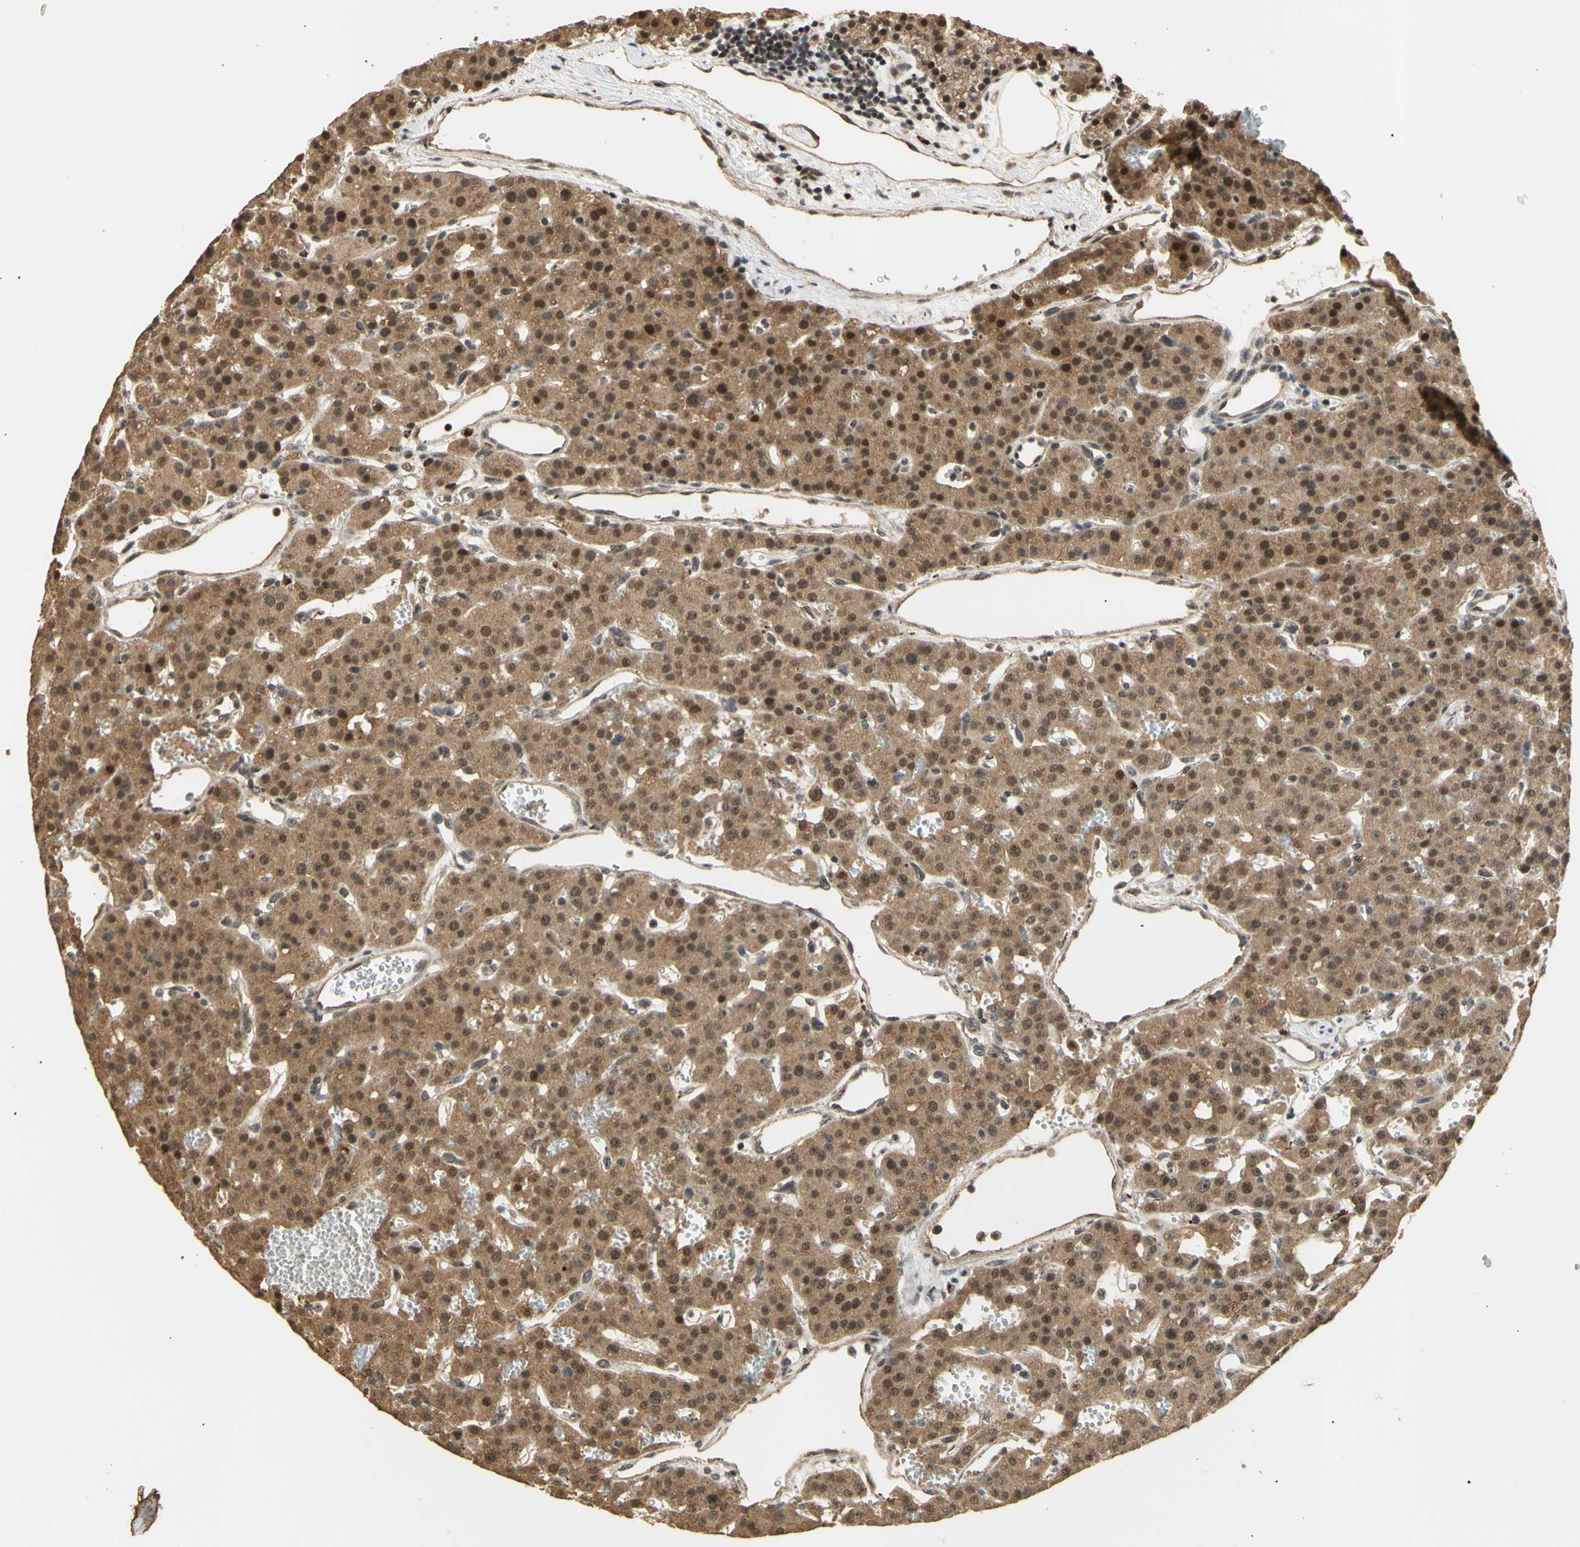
{"staining": {"intensity": "moderate", "quantity": ">75%", "location": "cytoplasmic/membranous,nuclear"}, "tissue": "parathyroid gland", "cell_type": "Glandular cells", "image_type": "normal", "snomed": [{"axis": "morphology", "description": "Normal tissue, NOS"}, {"axis": "morphology", "description": "Adenoma, NOS"}, {"axis": "topography", "description": "Parathyroid gland"}], "caption": "Moderate cytoplasmic/membranous,nuclear positivity for a protein is present in about >75% of glandular cells of benign parathyroid gland using immunohistochemistry.", "gene": "GTF2E2", "patient": {"sex": "female", "age": 81}}